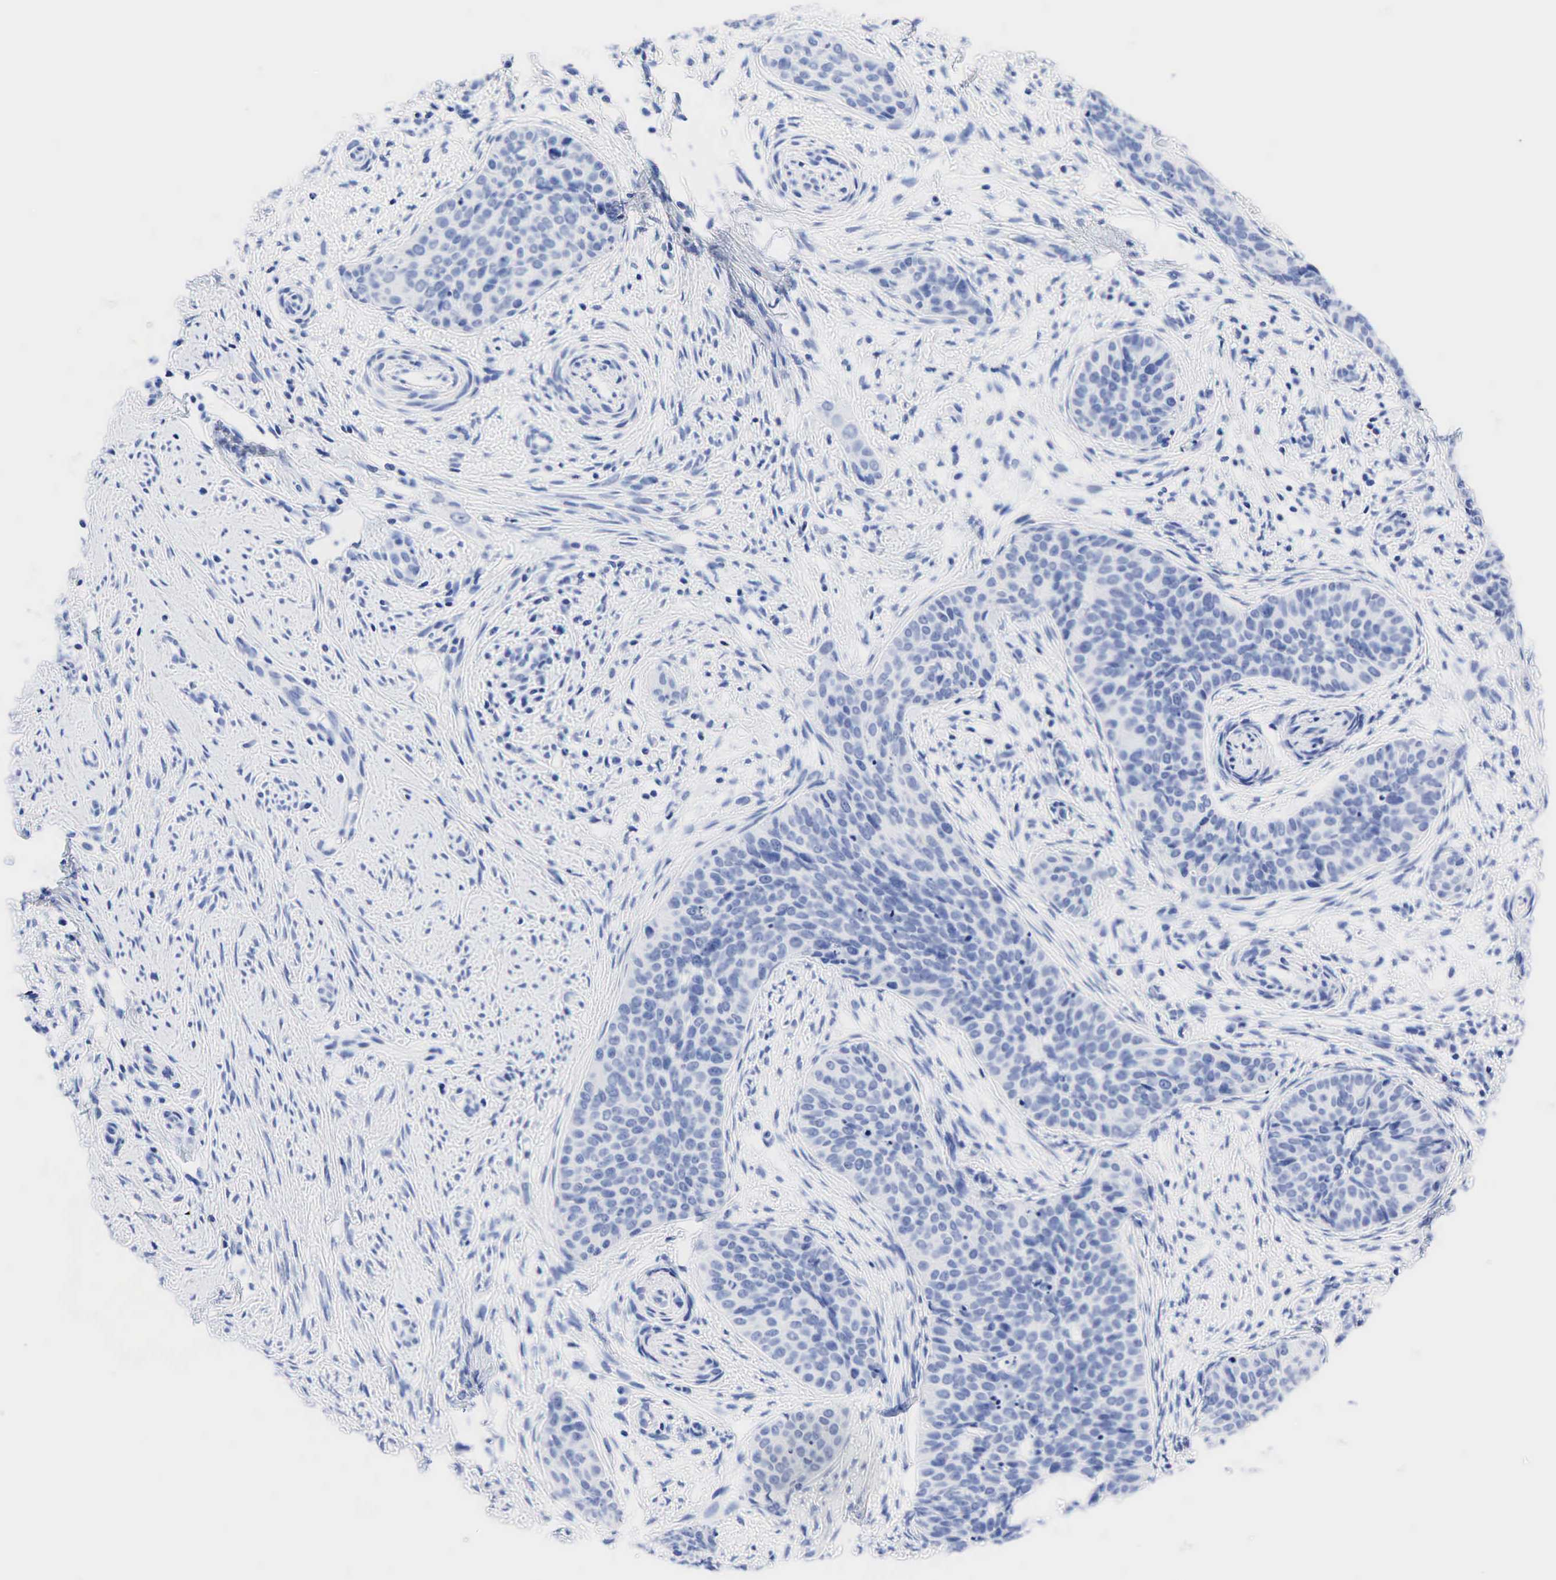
{"staining": {"intensity": "negative", "quantity": "none", "location": "none"}, "tissue": "cervical cancer", "cell_type": "Tumor cells", "image_type": "cancer", "snomed": [{"axis": "morphology", "description": "Squamous cell carcinoma, NOS"}, {"axis": "topography", "description": "Cervix"}], "caption": "This is a histopathology image of IHC staining of cervical cancer (squamous cell carcinoma), which shows no staining in tumor cells. Brightfield microscopy of immunohistochemistry (IHC) stained with DAB (3,3'-diaminobenzidine) (brown) and hematoxylin (blue), captured at high magnification.", "gene": "NKX2-1", "patient": {"sex": "female", "age": 34}}